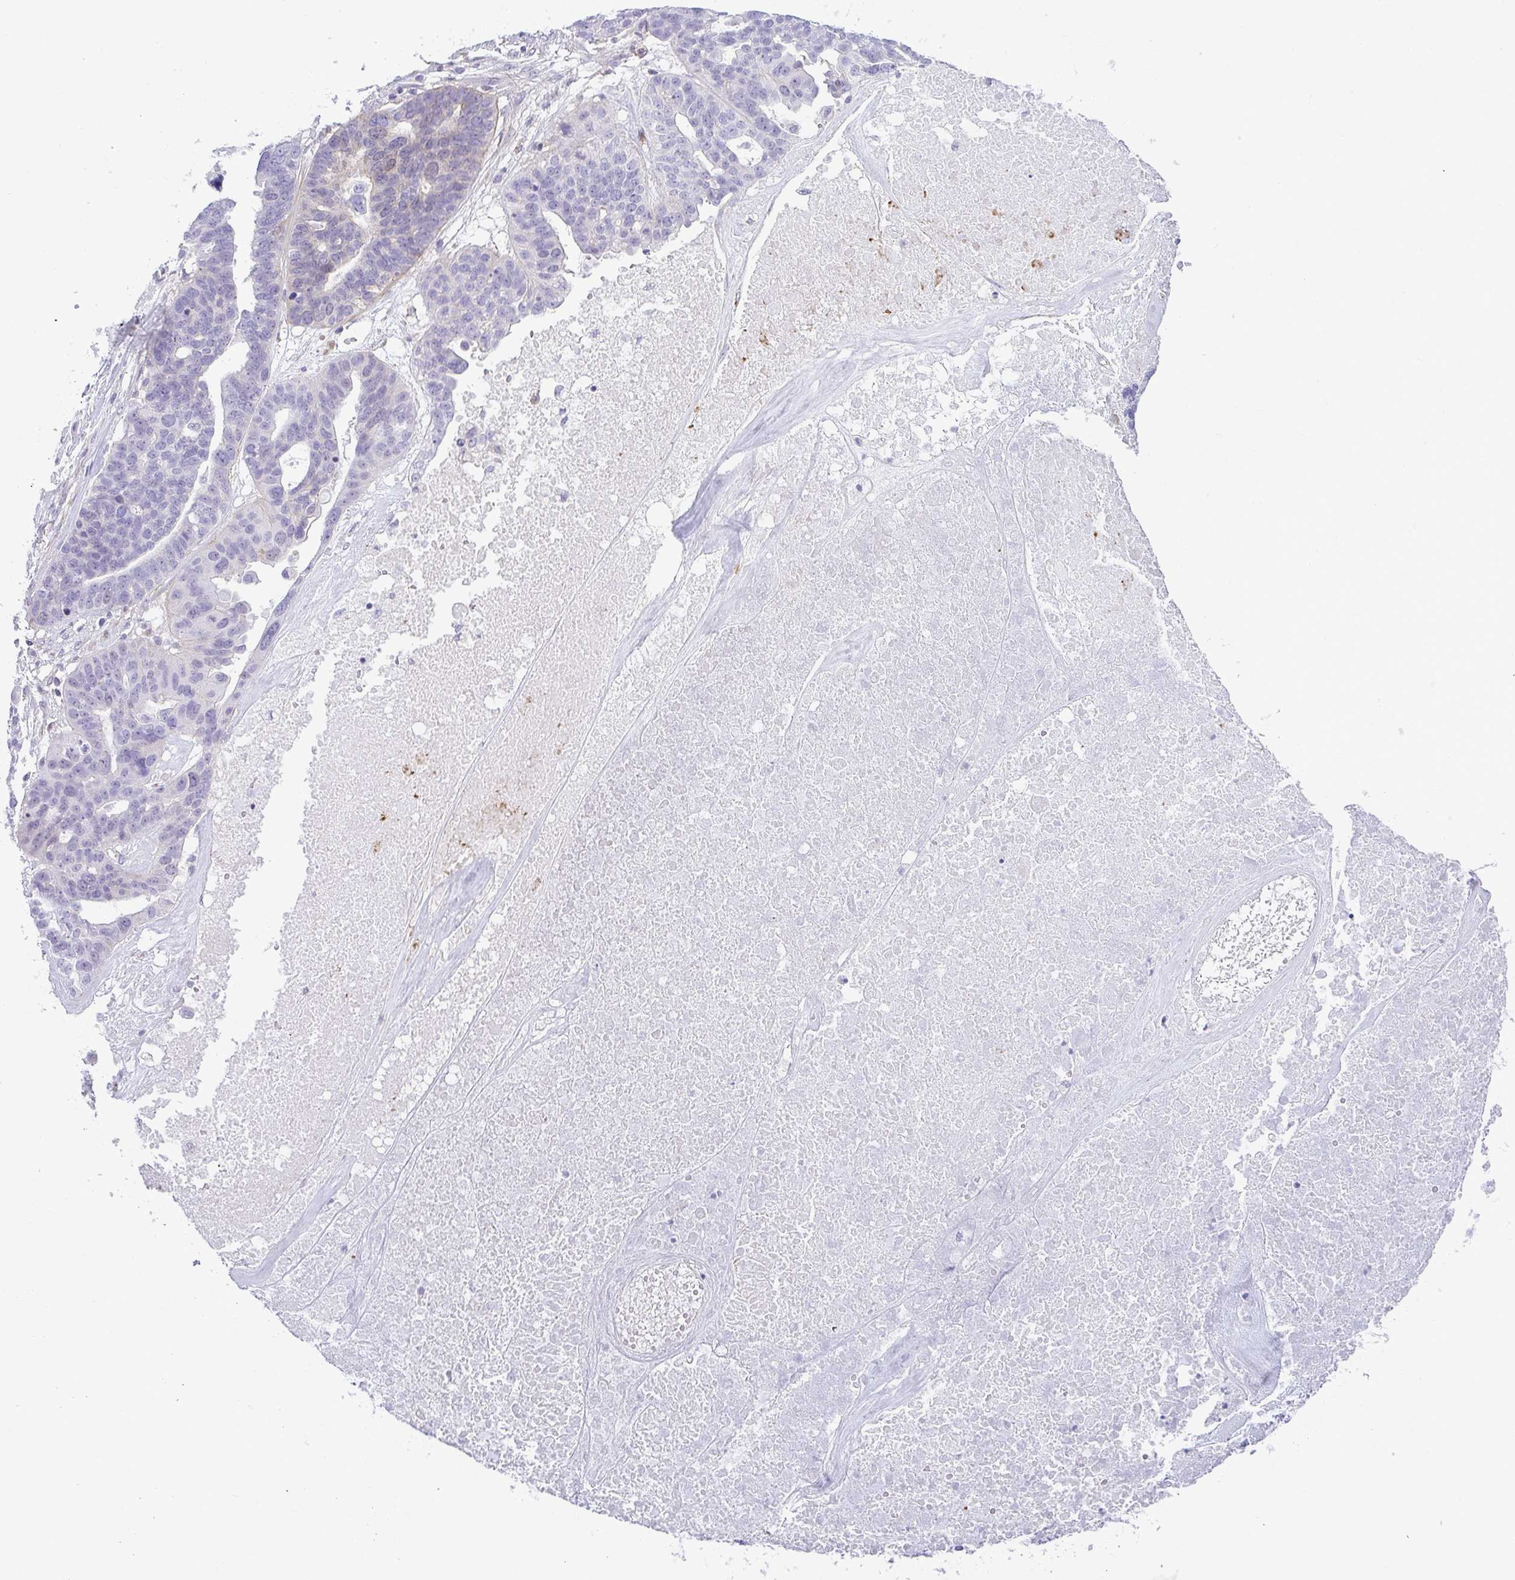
{"staining": {"intensity": "negative", "quantity": "none", "location": "none"}, "tissue": "ovarian cancer", "cell_type": "Tumor cells", "image_type": "cancer", "snomed": [{"axis": "morphology", "description": "Cystadenocarcinoma, serous, NOS"}, {"axis": "topography", "description": "Ovary"}], "caption": "IHC image of serous cystadenocarcinoma (ovarian) stained for a protein (brown), which shows no expression in tumor cells.", "gene": "CDRT15", "patient": {"sex": "female", "age": 59}}